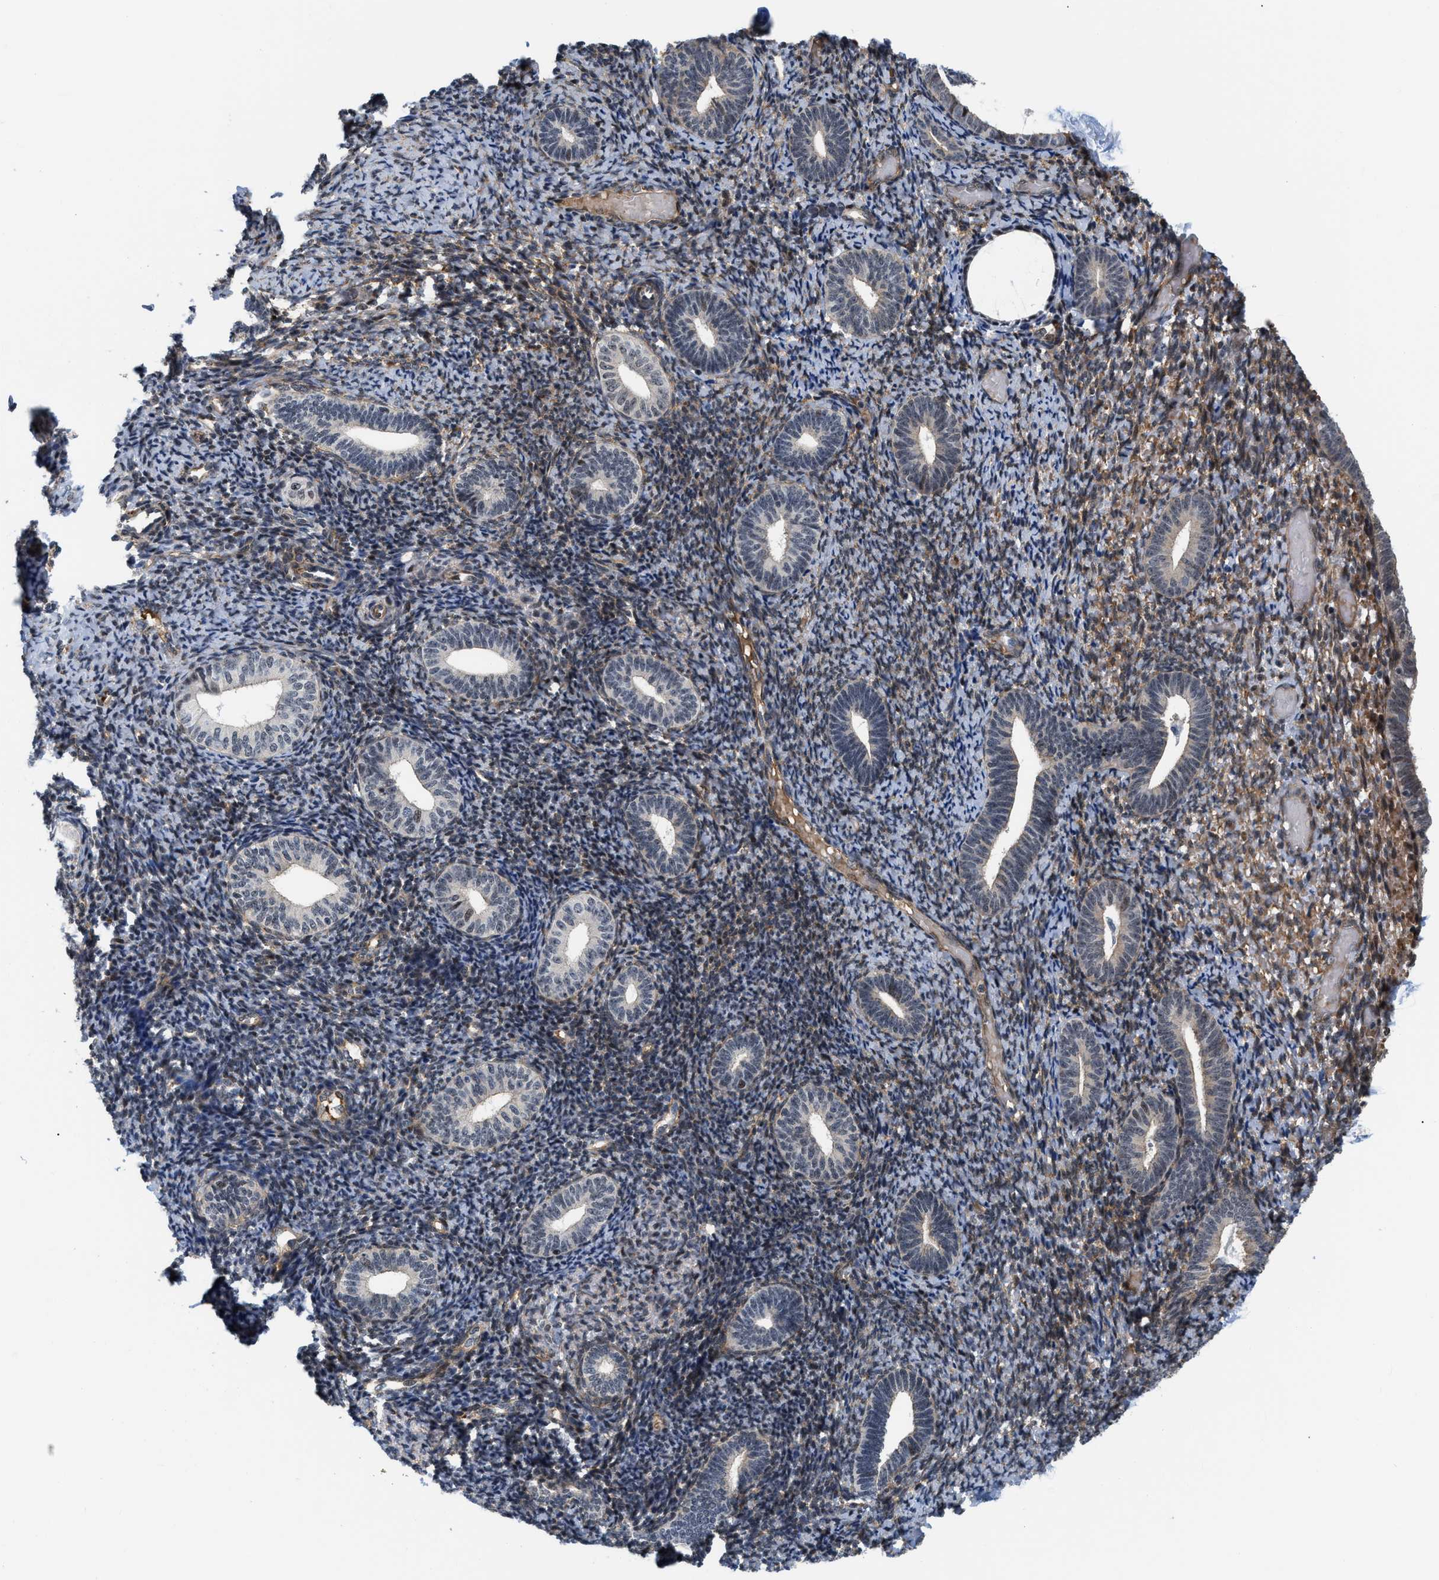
{"staining": {"intensity": "moderate", "quantity": ">75%", "location": "cytoplasmic/membranous,nuclear"}, "tissue": "endometrium", "cell_type": "Cells in endometrial stroma", "image_type": "normal", "snomed": [{"axis": "morphology", "description": "Normal tissue, NOS"}, {"axis": "topography", "description": "Endometrium"}], "caption": "Immunohistochemistry staining of normal endometrium, which reveals medium levels of moderate cytoplasmic/membranous,nuclear staining in about >75% of cells in endometrial stroma indicating moderate cytoplasmic/membranous,nuclear protein staining. The staining was performed using DAB (3,3'-diaminobenzidine) (brown) for protein detection and nuclei were counterstained in hematoxylin (blue).", "gene": "GPRASP2", "patient": {"sex": "female", "age": 66}}